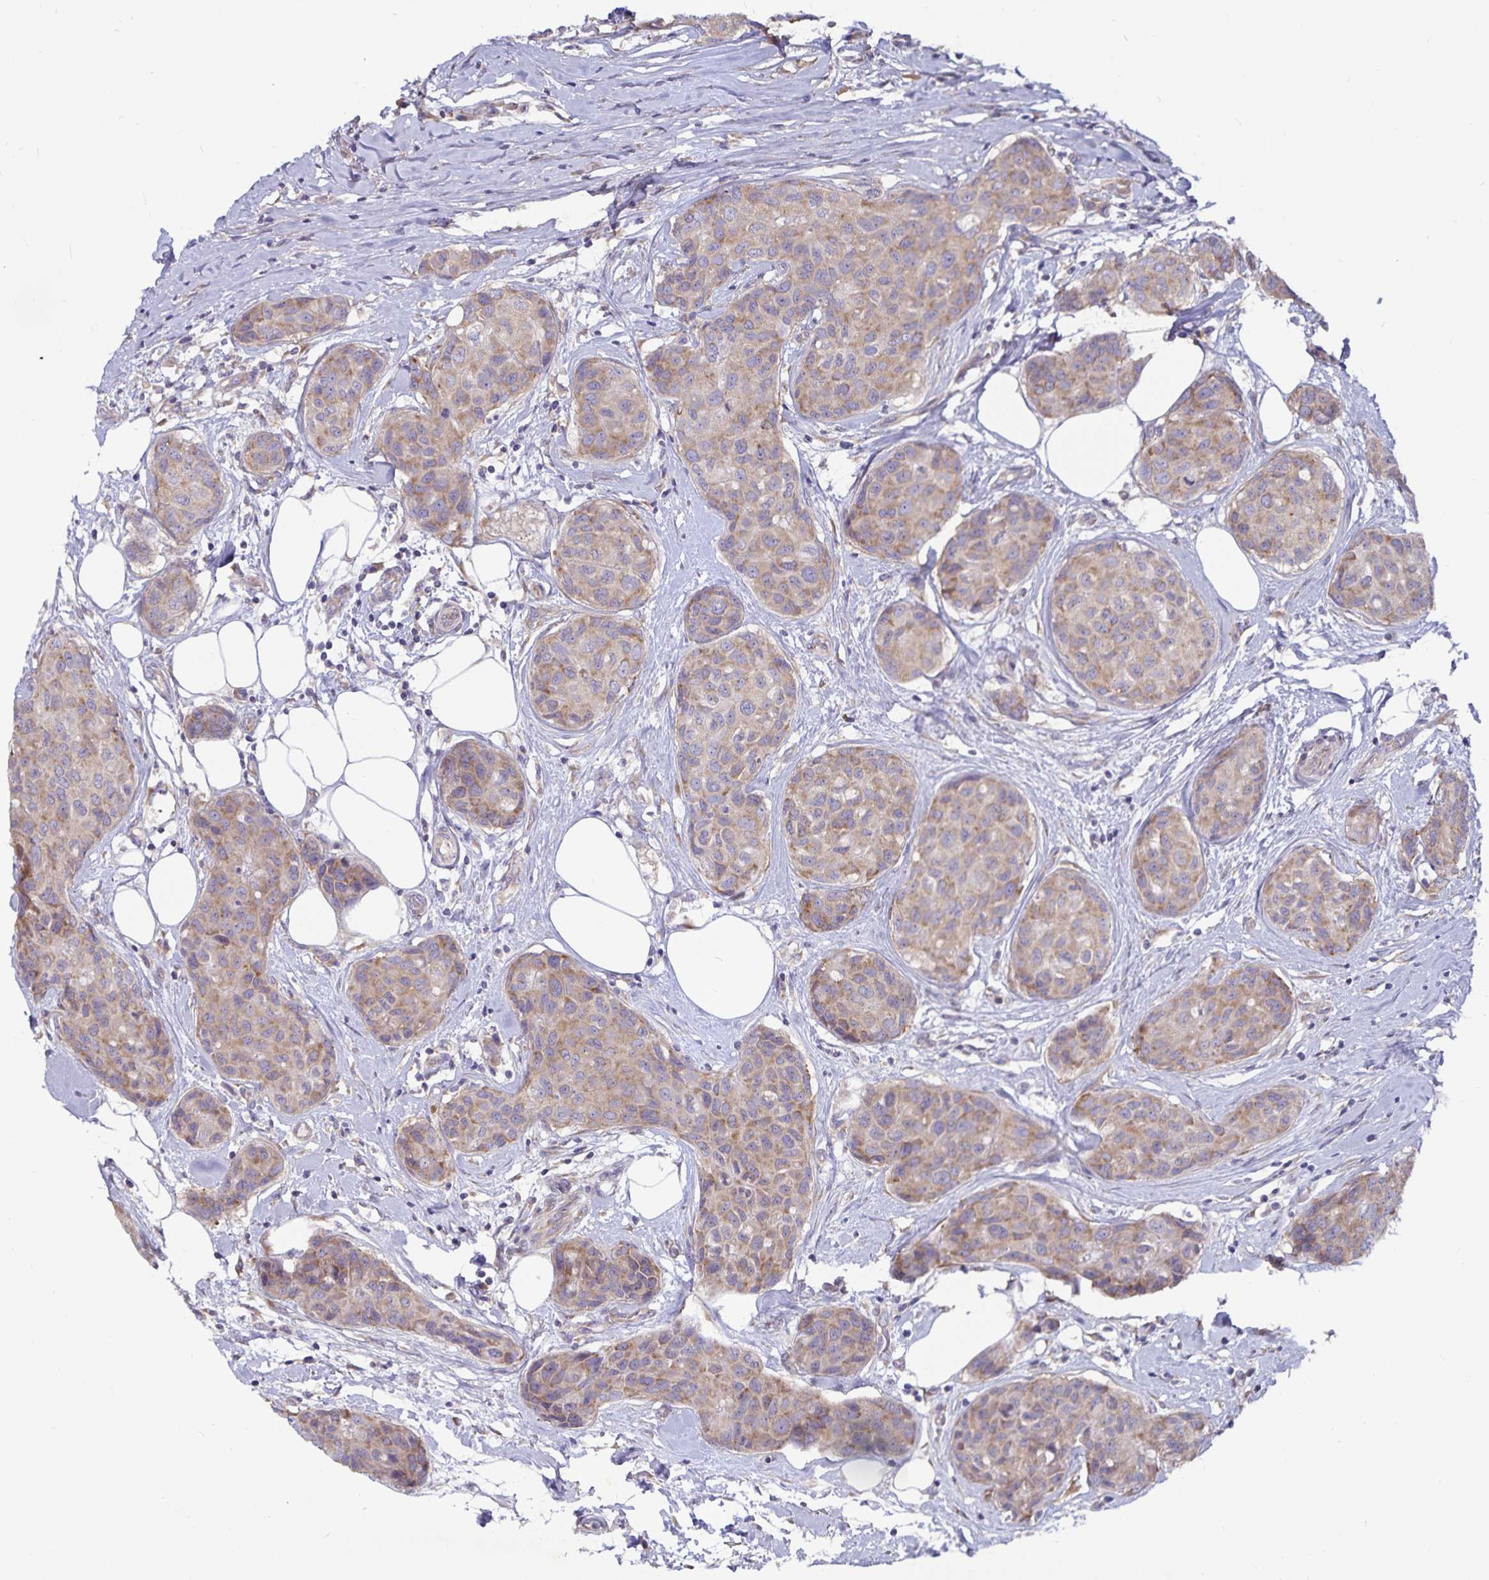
{"staining": {"intensity": "moderate", "quantity": ">75%", "location": "cytoplasmic/membranous"}, "tissue": "breast cancer", "cell_type": "Tumor cells", "image_type": "cancer", "snomed": [{"axis": "morphology", "description": "Duct carcinoma"}, {"axis": "topography", "description": "Breast"}], "caption": "Immunohistochemical staining of invasive ductal carcinoma (breast) displays medium levels of moderate cytoplasmic/membranous staining in about >75% of tumor cells. Immunohistochemistry stains the protein of interest in brown and the nuclei are stained blue.", "gene": "FAM120A", "patient": {"sex": "female", "age": 80}}